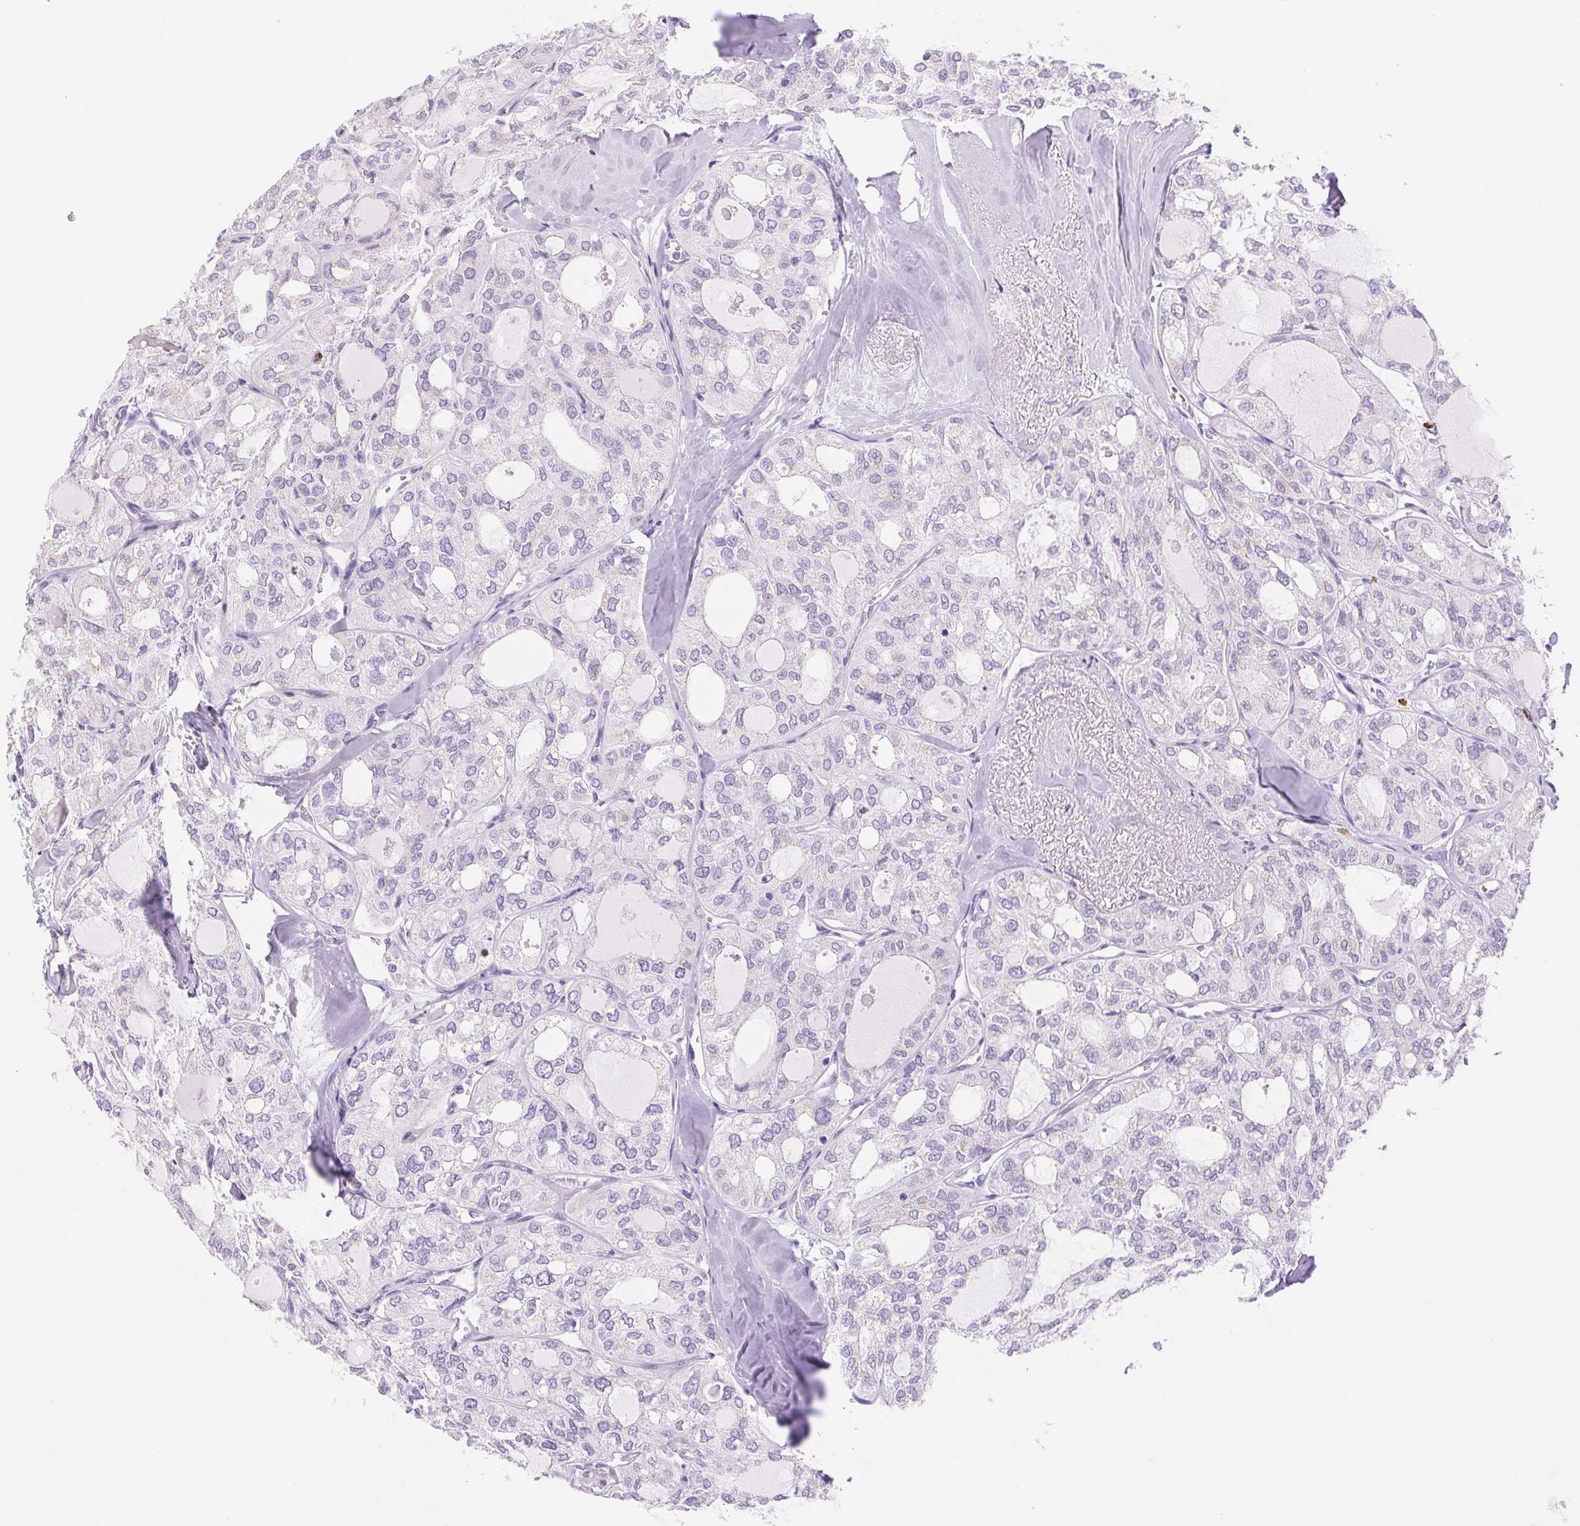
{"staining": {"intensity": "negative", "quantity": "none", "location": "none"}, "tissue": "thyroid cancer", "cell_type": "Tumor cells", "image_type": "cancer", "snomed": [{"axis": "morphology", "description": "Follicular adenoma carcinoma, NOS"}, {"axis": "topography", "description": "Thyroid gland"}], "caption": "Immunohistochemical staining of human thyroid follicular adenoma carcinoma displays no significant positivity in tumor cells.", "gene": "SERPINB3", "patient": {"sex": "male", "age": 75}}